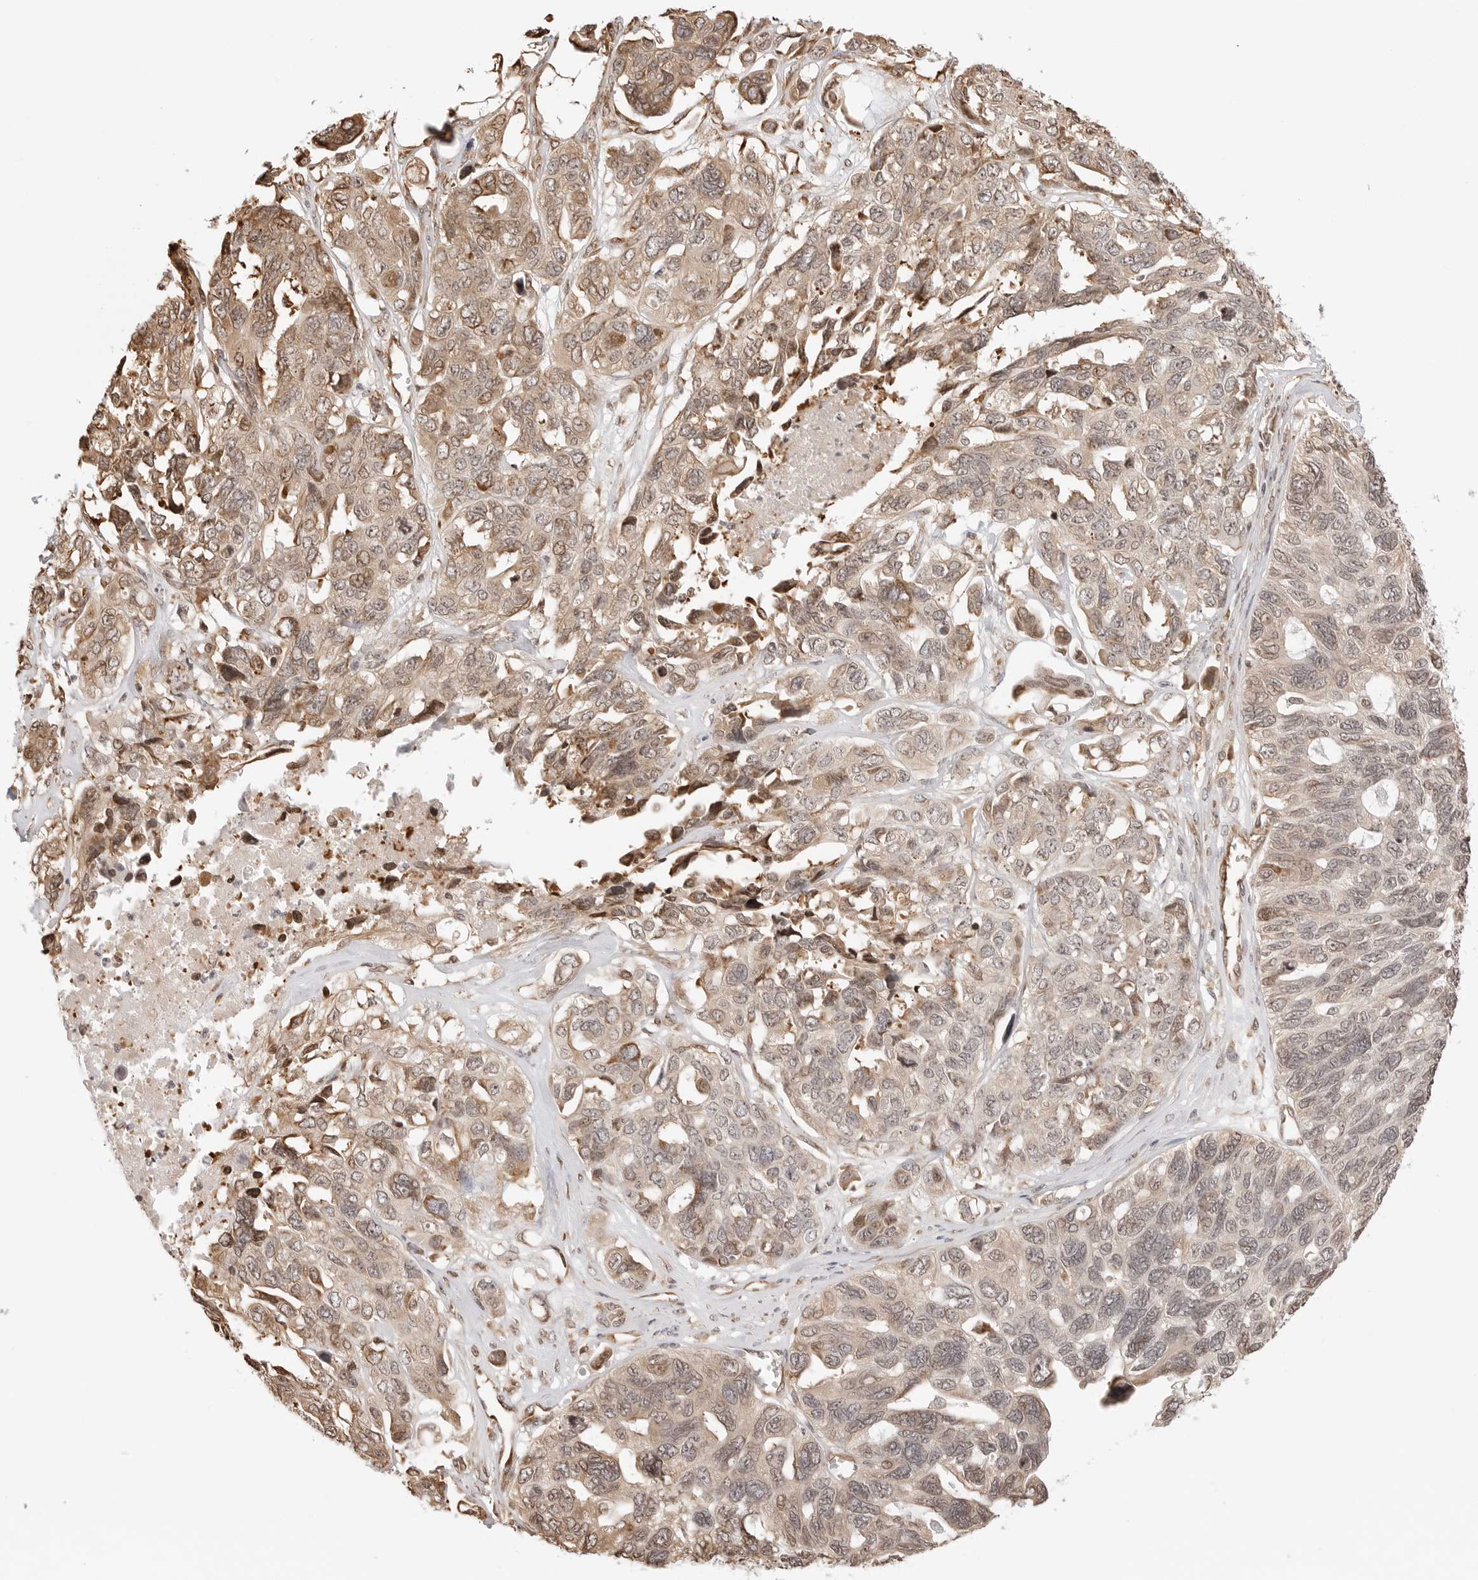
{"staining": {"intensity": "weak", "quantity": "25%-75%", "location": "cytoplasmic/membranous,nuclear"}, "tissue": "ovarian cancer", "cell_type": "Tumor cells", "image_type": "cancer", "snomed": [{"axis": "morphology", "description": "Cystadenocarcinoma, serous, NOS"}, {"axis": "topography", "description": "Ovary"}], "caption": "Tumor cells exhibit low levels of weak cytoplasmic/membranous and nuclear positivity in approximately 25%-75% of cells in serous cystadenocarcinoma (ovarian).", "gene": "FKBP14", "patient": {"sex": "female", "age": 79}}